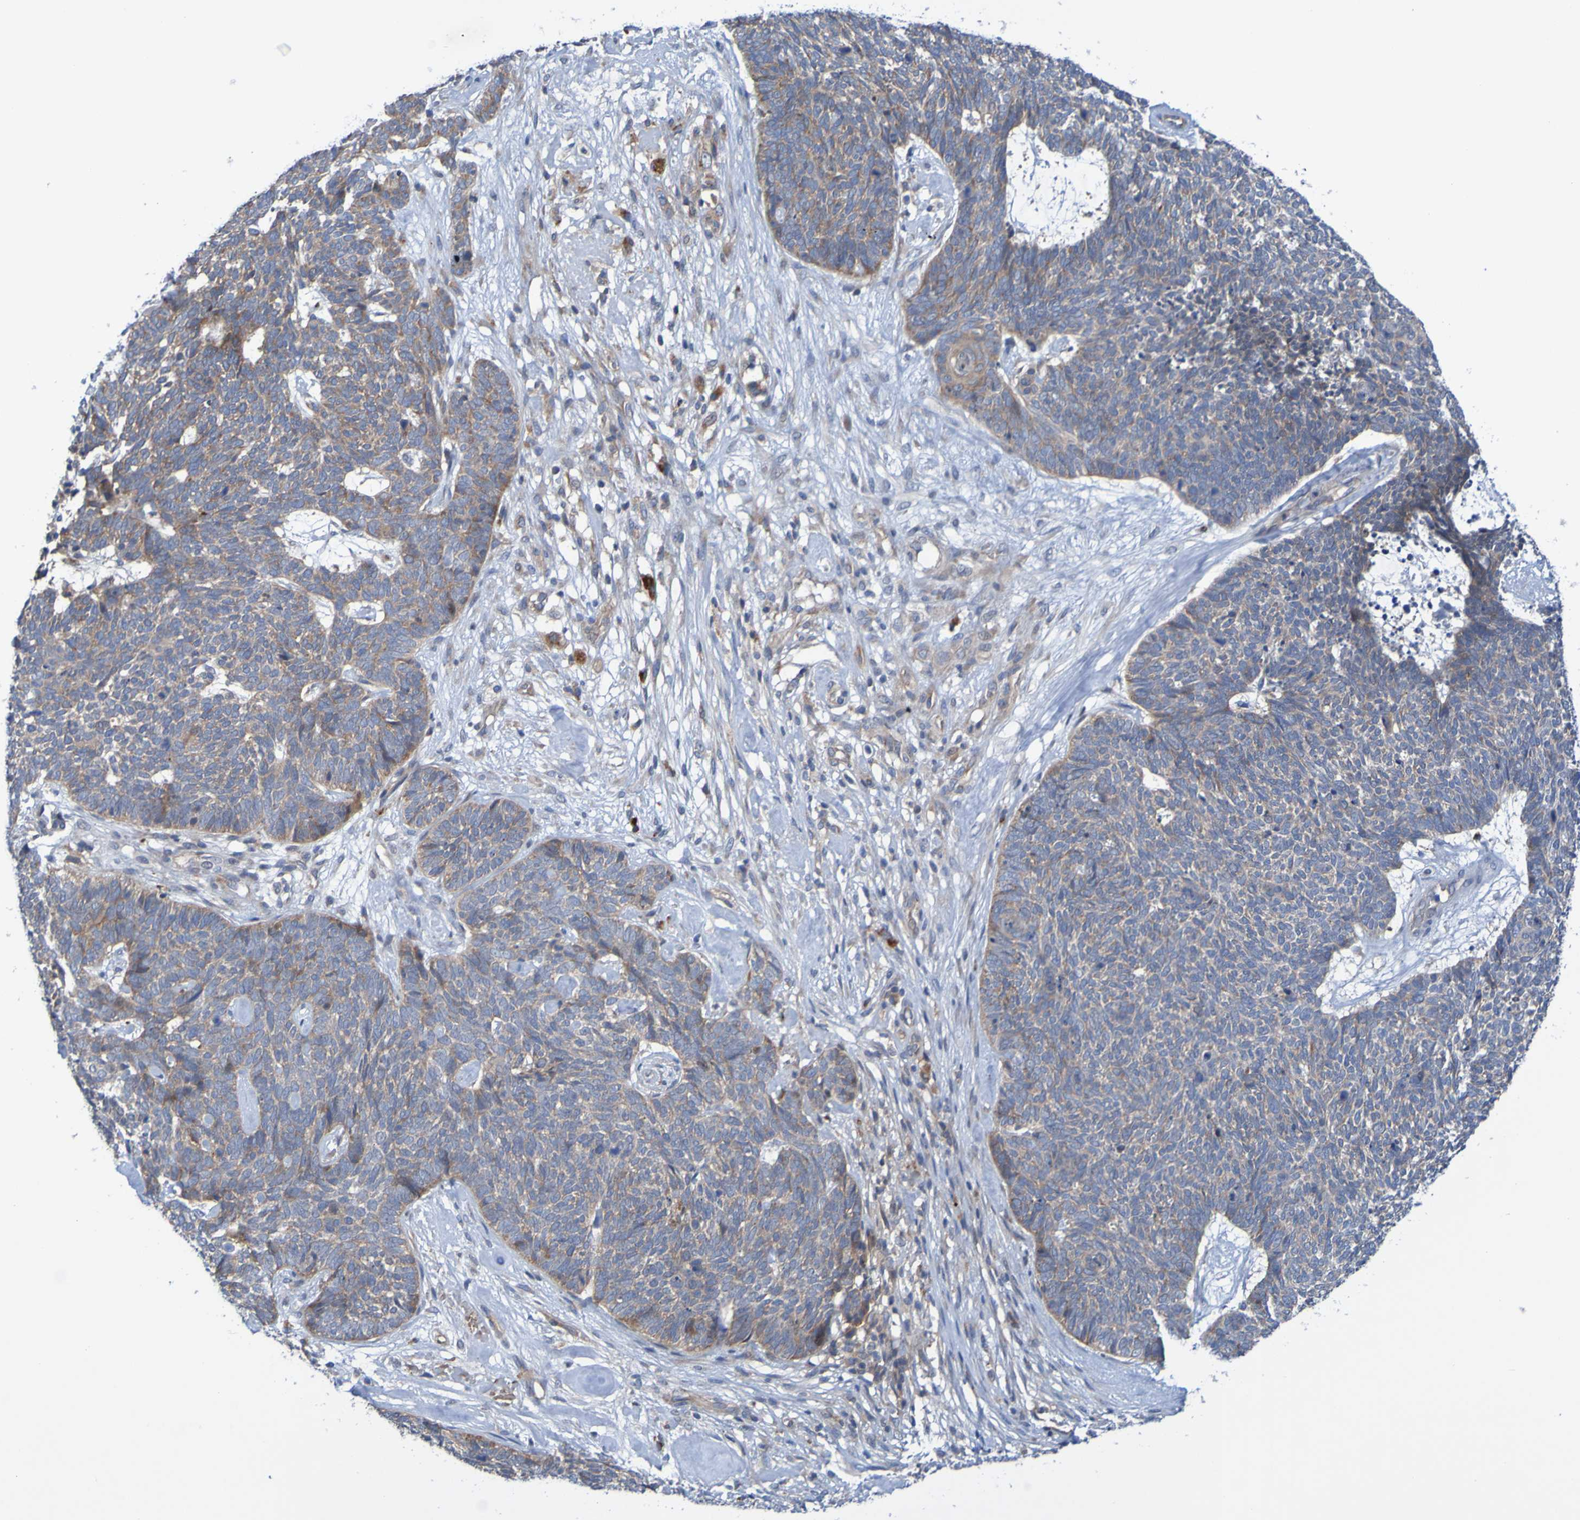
{"staining": {"intensity": "weak", "quantity": "25%-75%", "location": "cytoplasmic/membranous"}, "tissue": "skin cancer", "cell_type": "Tumor cells", "image_type": "cancer", "snomed": [{"axis": "morphology", "description": "Basal cell carcinoma"}, {"axis": "topography", "description": "Skin"}], "caption": "Human basal cell carcinoma (skin) stained with a brown dye displays weak cytoplasmic/membranous positive staining in approximately 25%-75% of tumor cells.", "gene": "SDK1", "patient": {"sex": "female", "age": 84}}